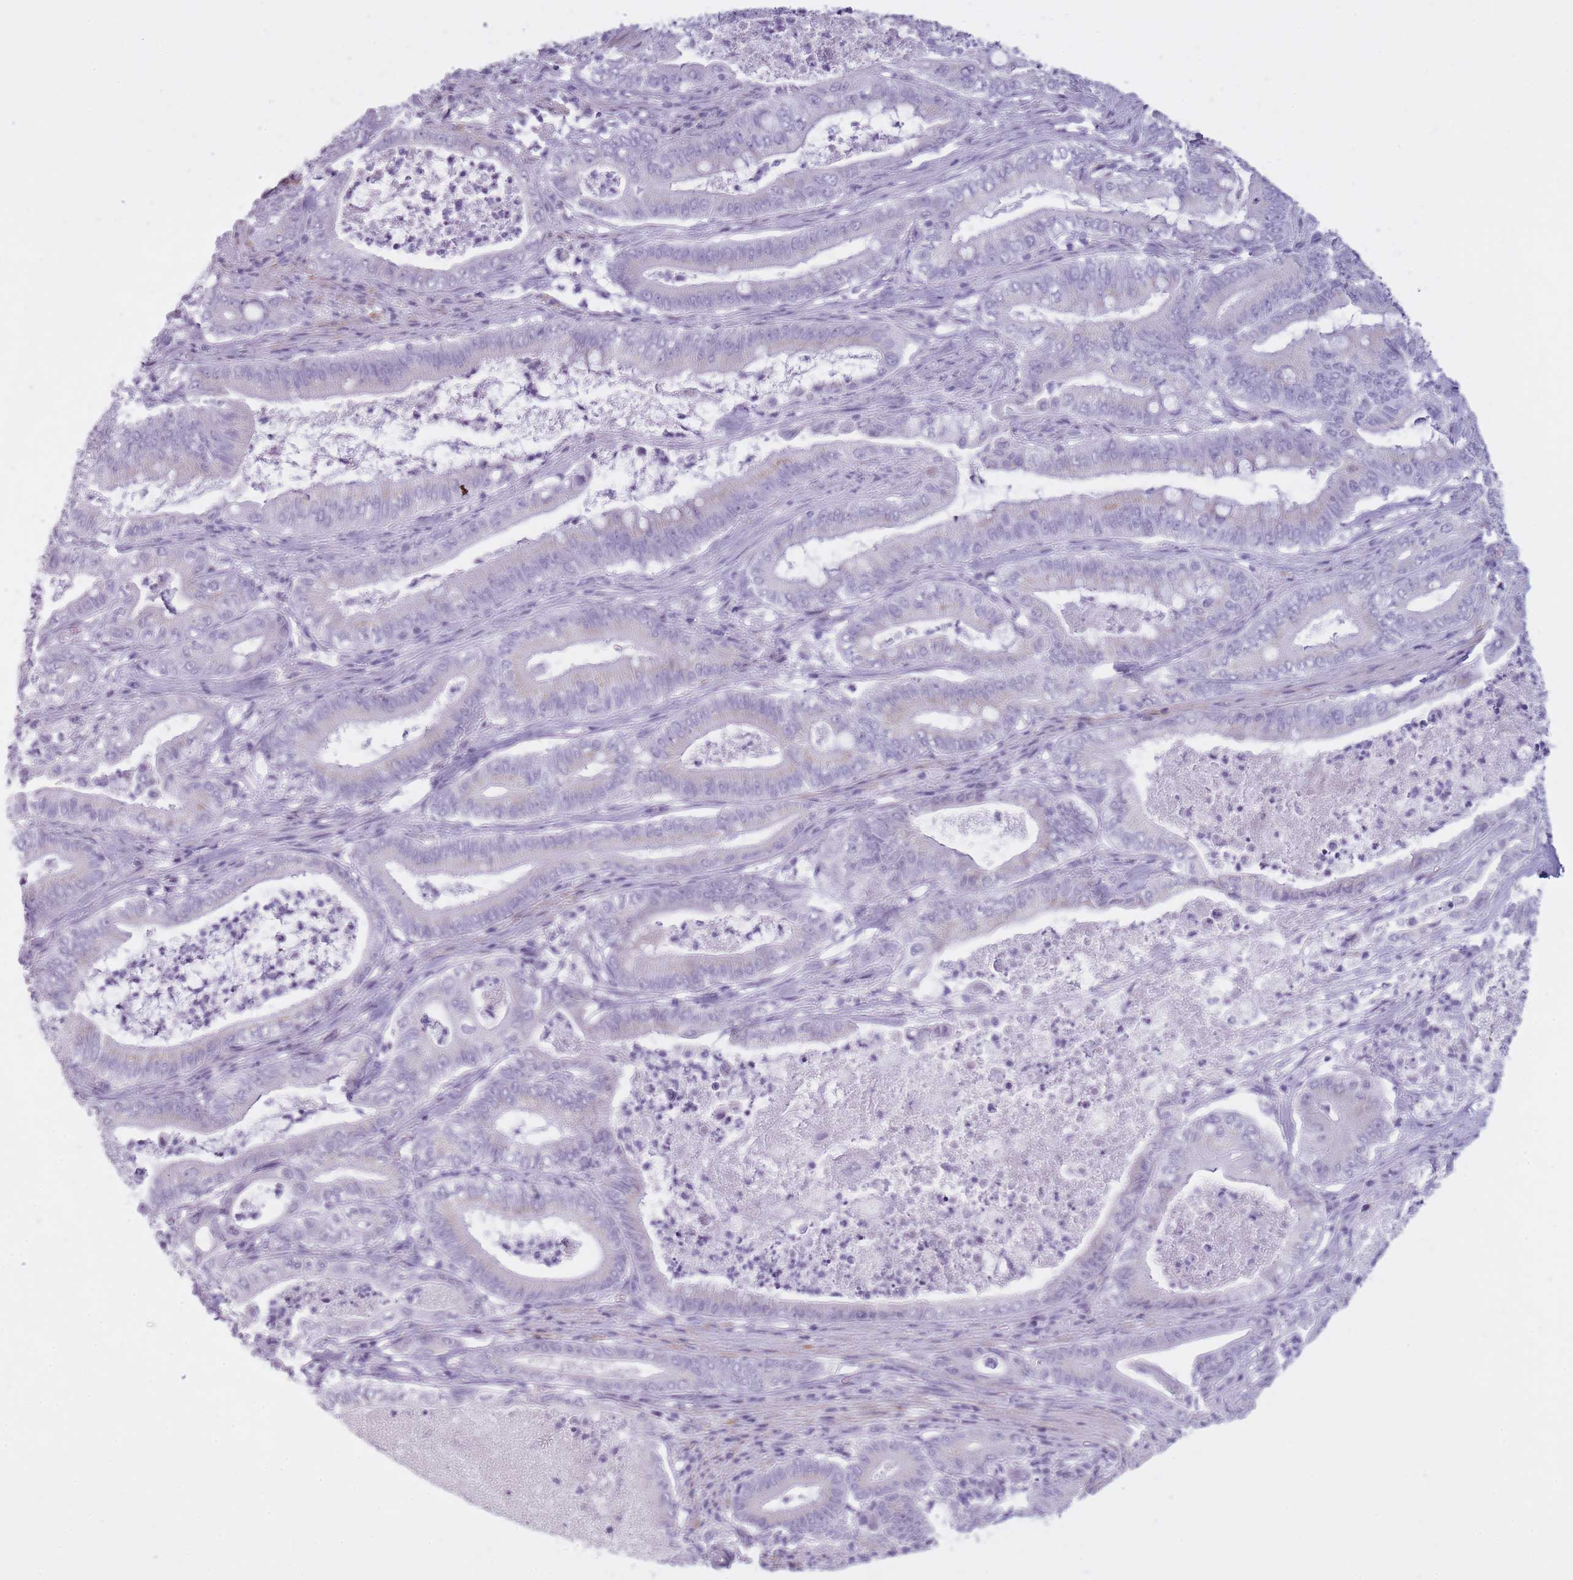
{"staining": {"intensity": "negative", "quantity": "none", "location": "none"}, "tissue": "pancreatic cancer", "cell_type": "Tumor cells", "image_type": "cancer", "snomed": [{"axis": "morphology", "description": "Adenocarcinoma, NOS"}, {"axis": "topography", "description": "Pancreas"}], "caption": "The immunohistochemistry photomicrograph has no significant positivity in tumor cells of pancreatic cancer (adenocarcinoma) tissue. (DAB immunohistochemistry (IHC) with hematoxylin counter stain).", "gene": "GOLGA6D", "patient": {"sex": "male", "age": 71}}